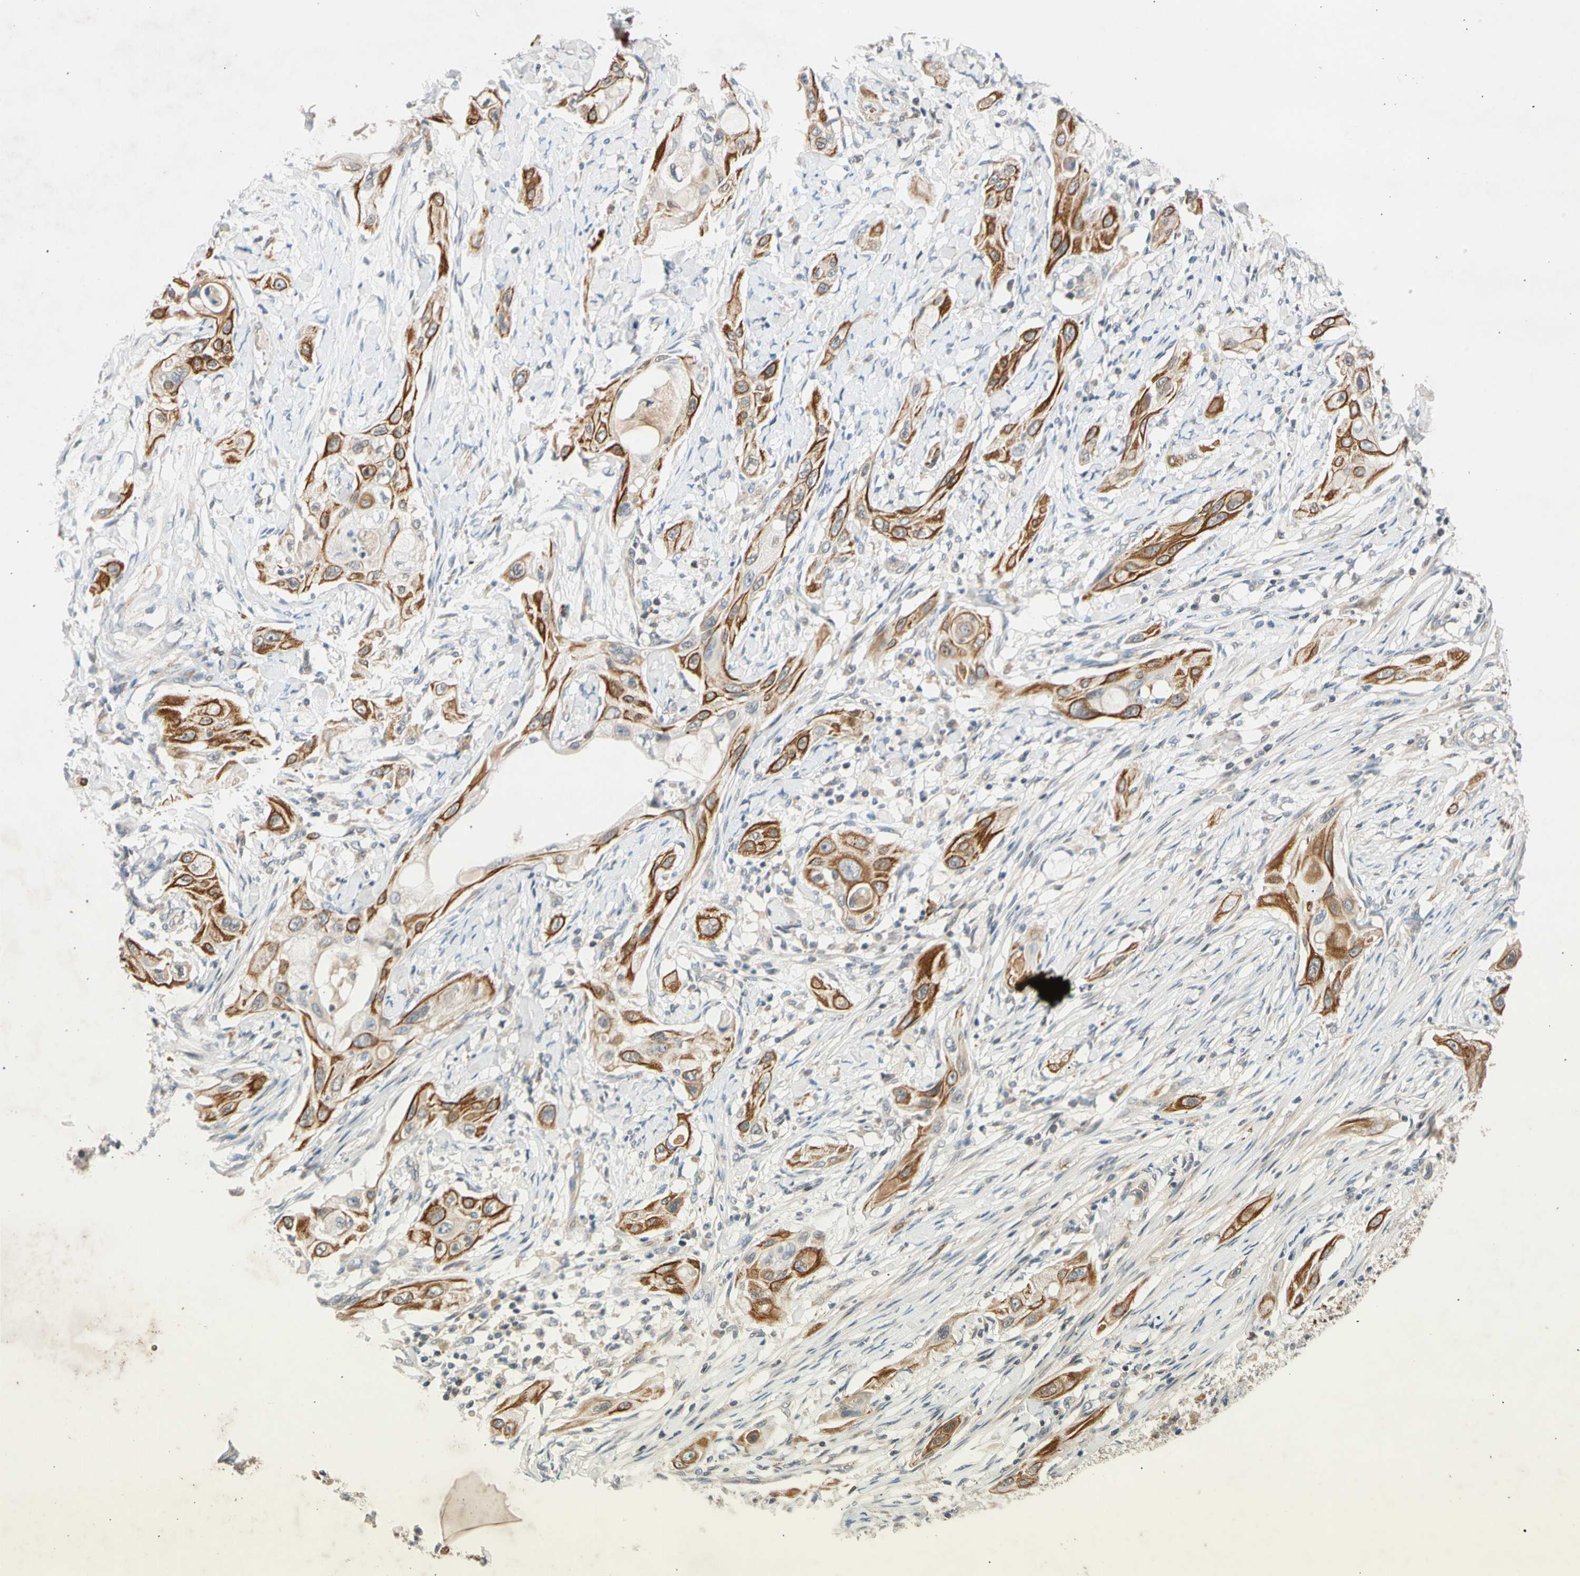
{"staining": {"intensity": "strong", "quantity": ">75%", "location": "cytoplasmic/membranous"}, "tissue": "lung cancer", "cell_type": "Tumor cells", "image_type": "cancer", "snomed": [{"axis": "morphology", "description": "Squamous cell carcinoma, NOS"}, {"axis": "topography", "description": "Lung"}], "caption": "Brown immunohistochemical staining in lung cancer displays strong cytoplasmic/membranous positivity in about >75% of tumor cells.", "gene": "CNST", "patient": {"sex": "female", "age": 47}}